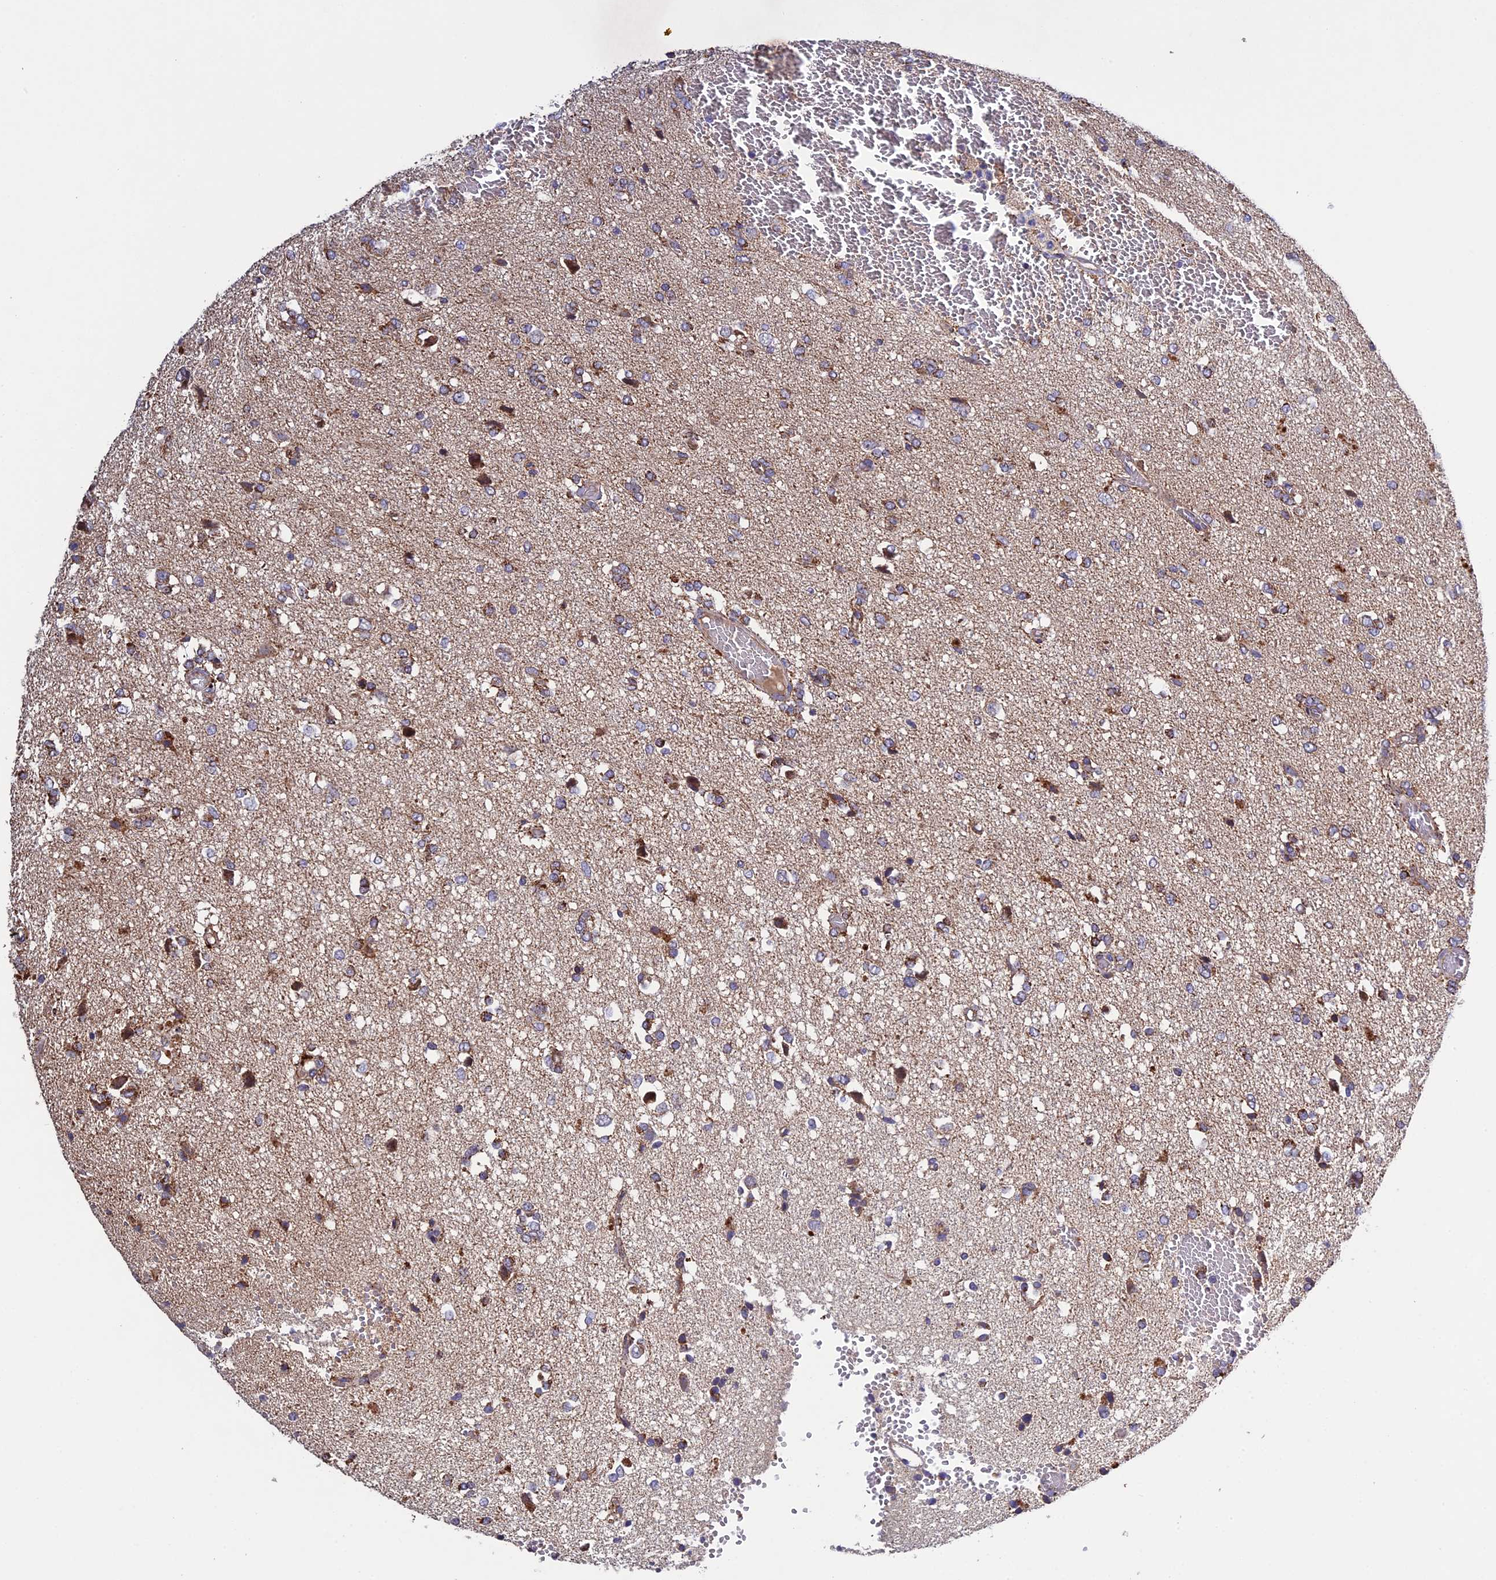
{"staining": {"intensity": "moderate", "quantity": "25%-75%", "location": "cytoplasmic/membranous"}, "tissue": "glioma", "cell_type": "Tumor cells", "image_type": "cancer", "snomed": [{"axis": "morphology", "description": "Glioma, malignant, High grade"}, {"axis": "topography", "description": "Brain"}], "caption": "IHC of glioma shows medium levels of moderate cytoplasmic/membranous positivity in approximately 25%-75% of tumor cells. The protein of interest is shown in brown color, while the nuclei are stained blue.", "gene": "RNF17", "patient": {"sex": "female", "age": 59}}